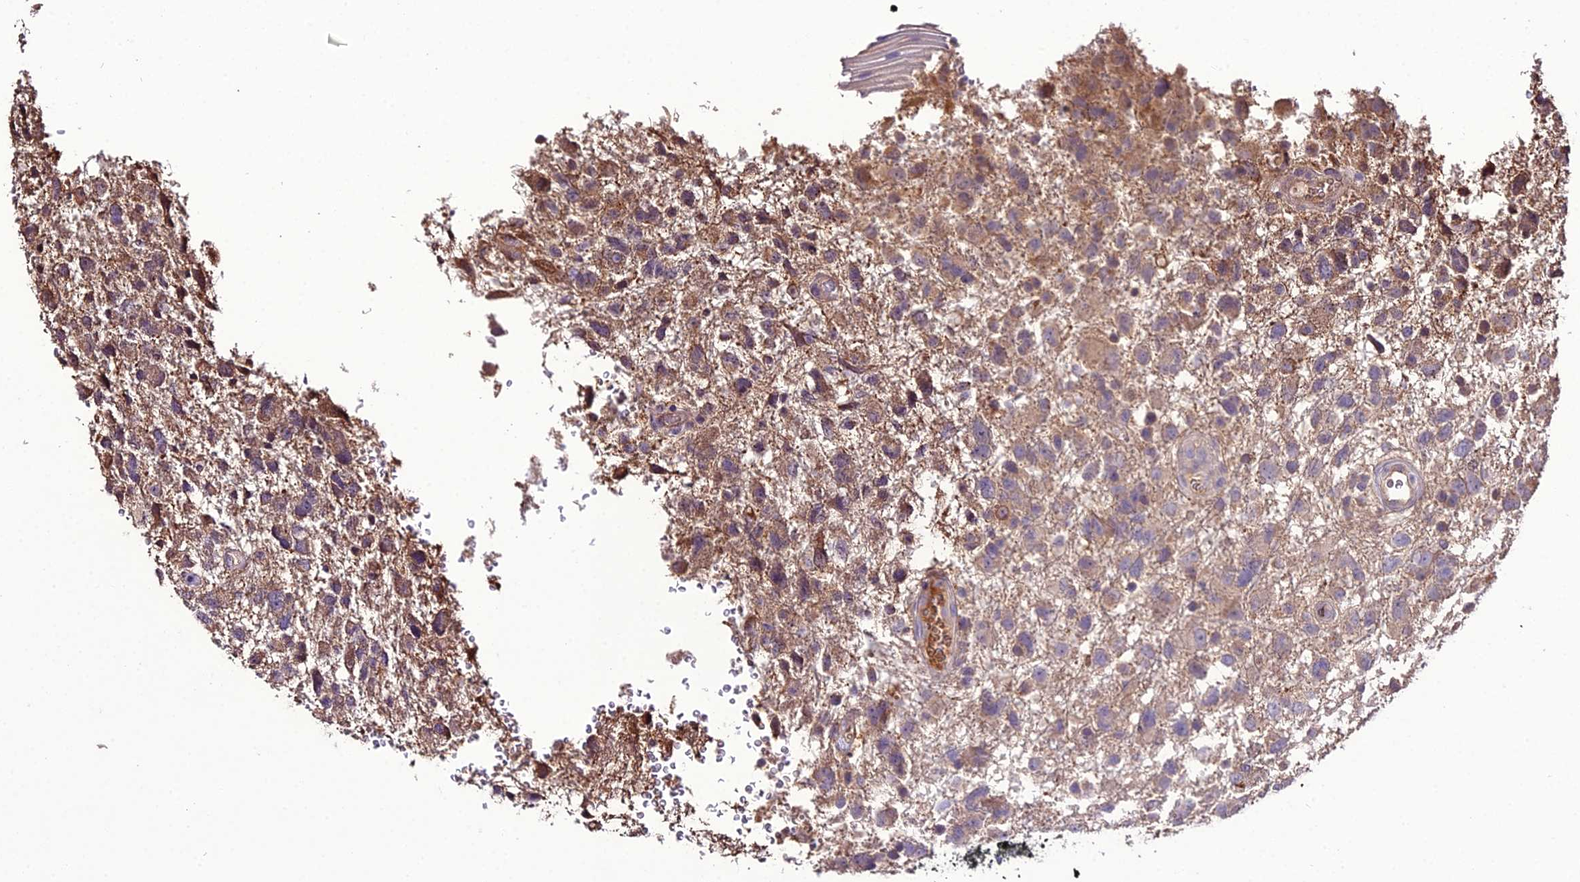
{"staining": {"intensity": "weak", "quantity": "25%-75%", "location": "cytoplasmic/membranous"}, "tissue": "glioma", "cell_type": "Tumor cells", "image_type": "cancer", "snomed": [{"axis": "morphology", "description": "Glioma, malignant, High grade"}, {"axis": "topography", "description": "Brain"}], "caption": "Weak cytoplasmic/membranous expression for a protein is seen in approximately 25%-75% of tumor cells of glioma using immunohistochemistry.", "gene": "KCTD16", "patient": {"sex": "male", "age": 61}}